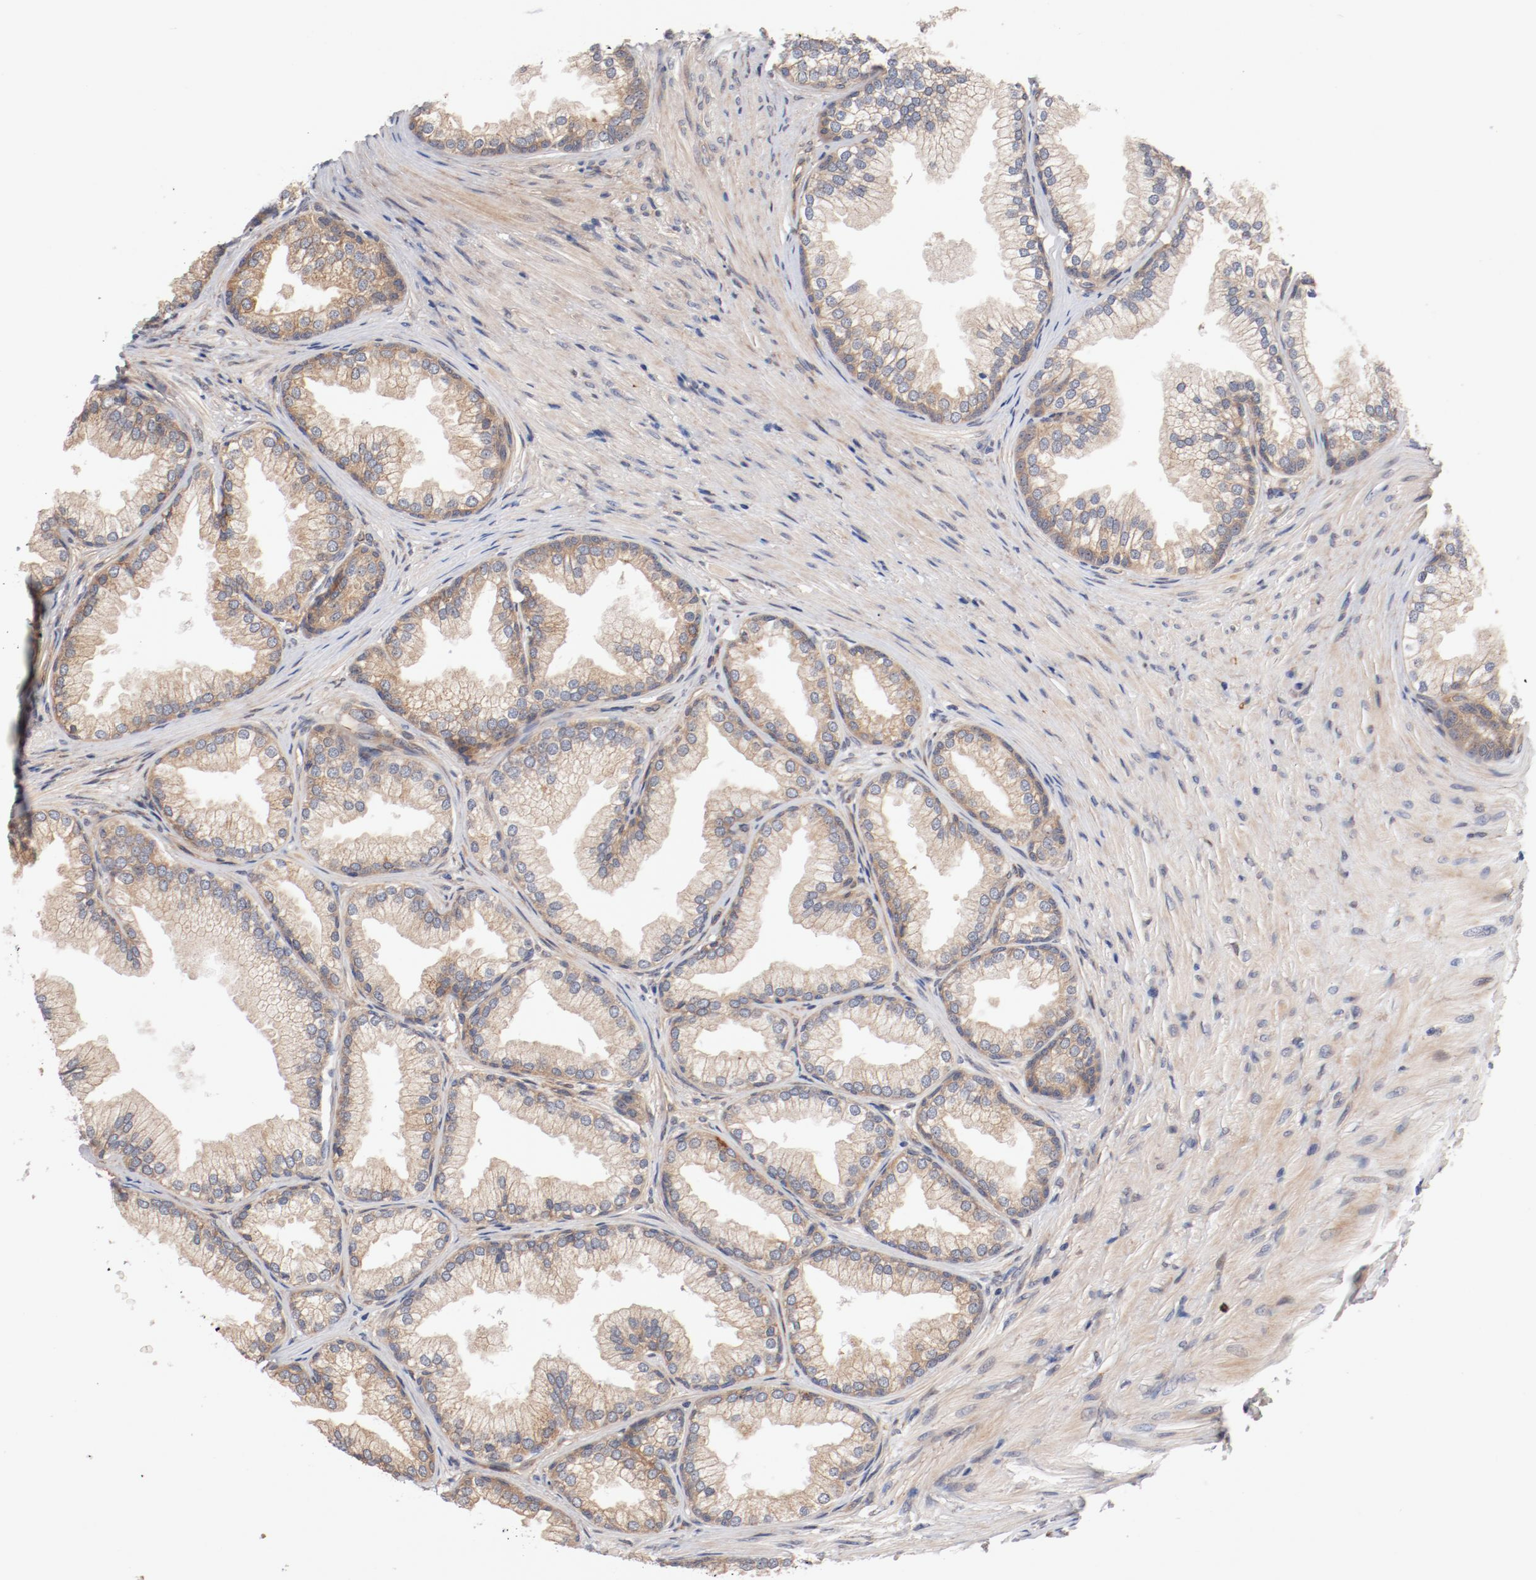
{"staining": {"intensity": "moderate", "quantity": ">75%", "location": "cytoplasmic/membranous"}, "tissue": "prostate", "cell_type": "Glandular cells", "image_type": "normal", "snomed": [{"axis": "morphology", "description": "Normal tissue, NOS"}, {"axis": "topography", "description": "Prostate"}], "caption": "An IHC micrograph of benign tissue is shown. Protein staining in brown labels moderate cytoplasmic/membranous positivity in prostate within glandular cells.", "gene": "PITPNM2", "patient": {"sex": "male", "age": 76}}